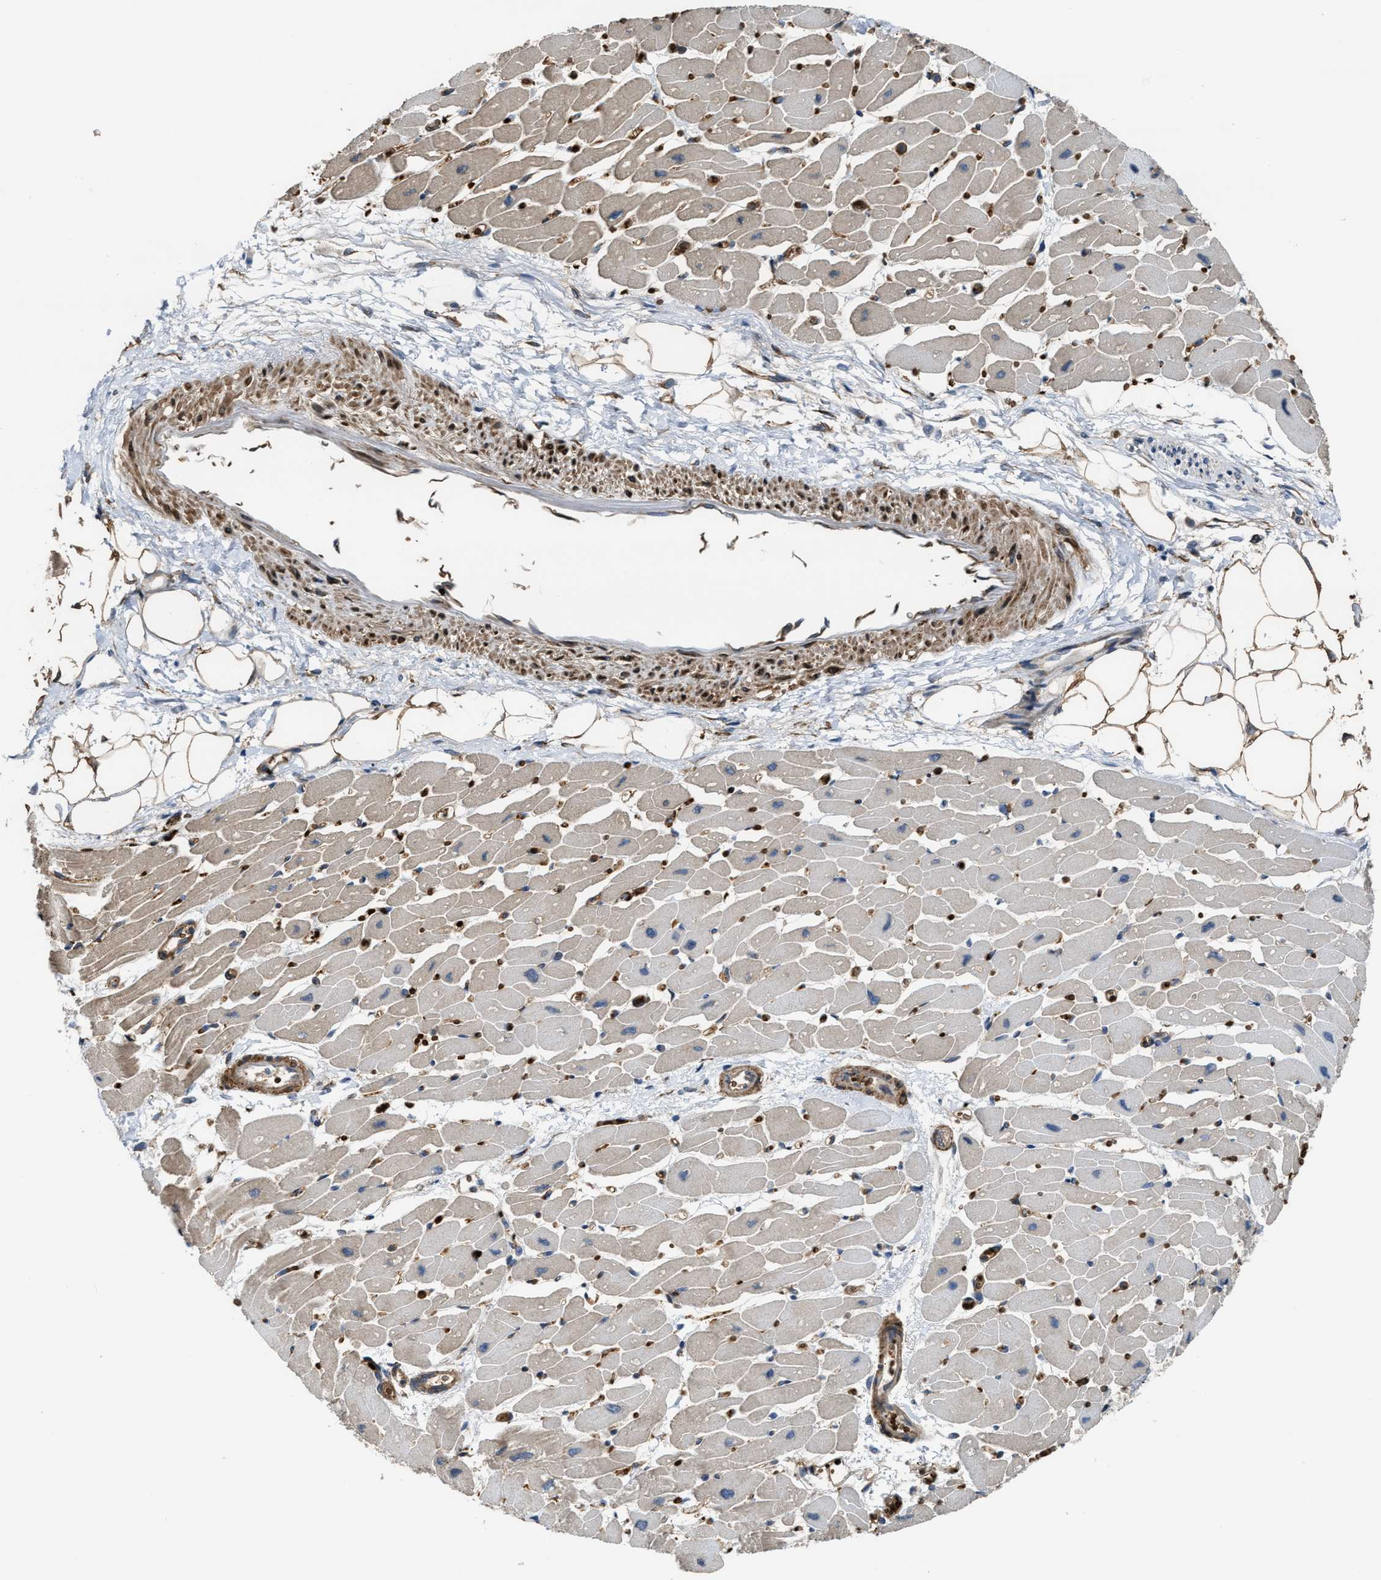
{"staining": {"intensity": "negative", "quantity": "none", "location": "none"}, "tissue": "heart muscle", "cell_type": "Cardiomyocytes", "image_type": "normal", "snomed": [{"axis": "morphology", "description": "Normal tissue, NOS"}, {"axis": "topography", "description": "Heart"}], "caption": "Immunohistochemistry histopathology image of normal heart muscle stained for a protein (brown), which shows no positivity in cardiomyocytes. (IHC, brightfield microscopy, high magnification).", "gene": "SELENOM", "patient": {"sex": "female", "age": 54}}